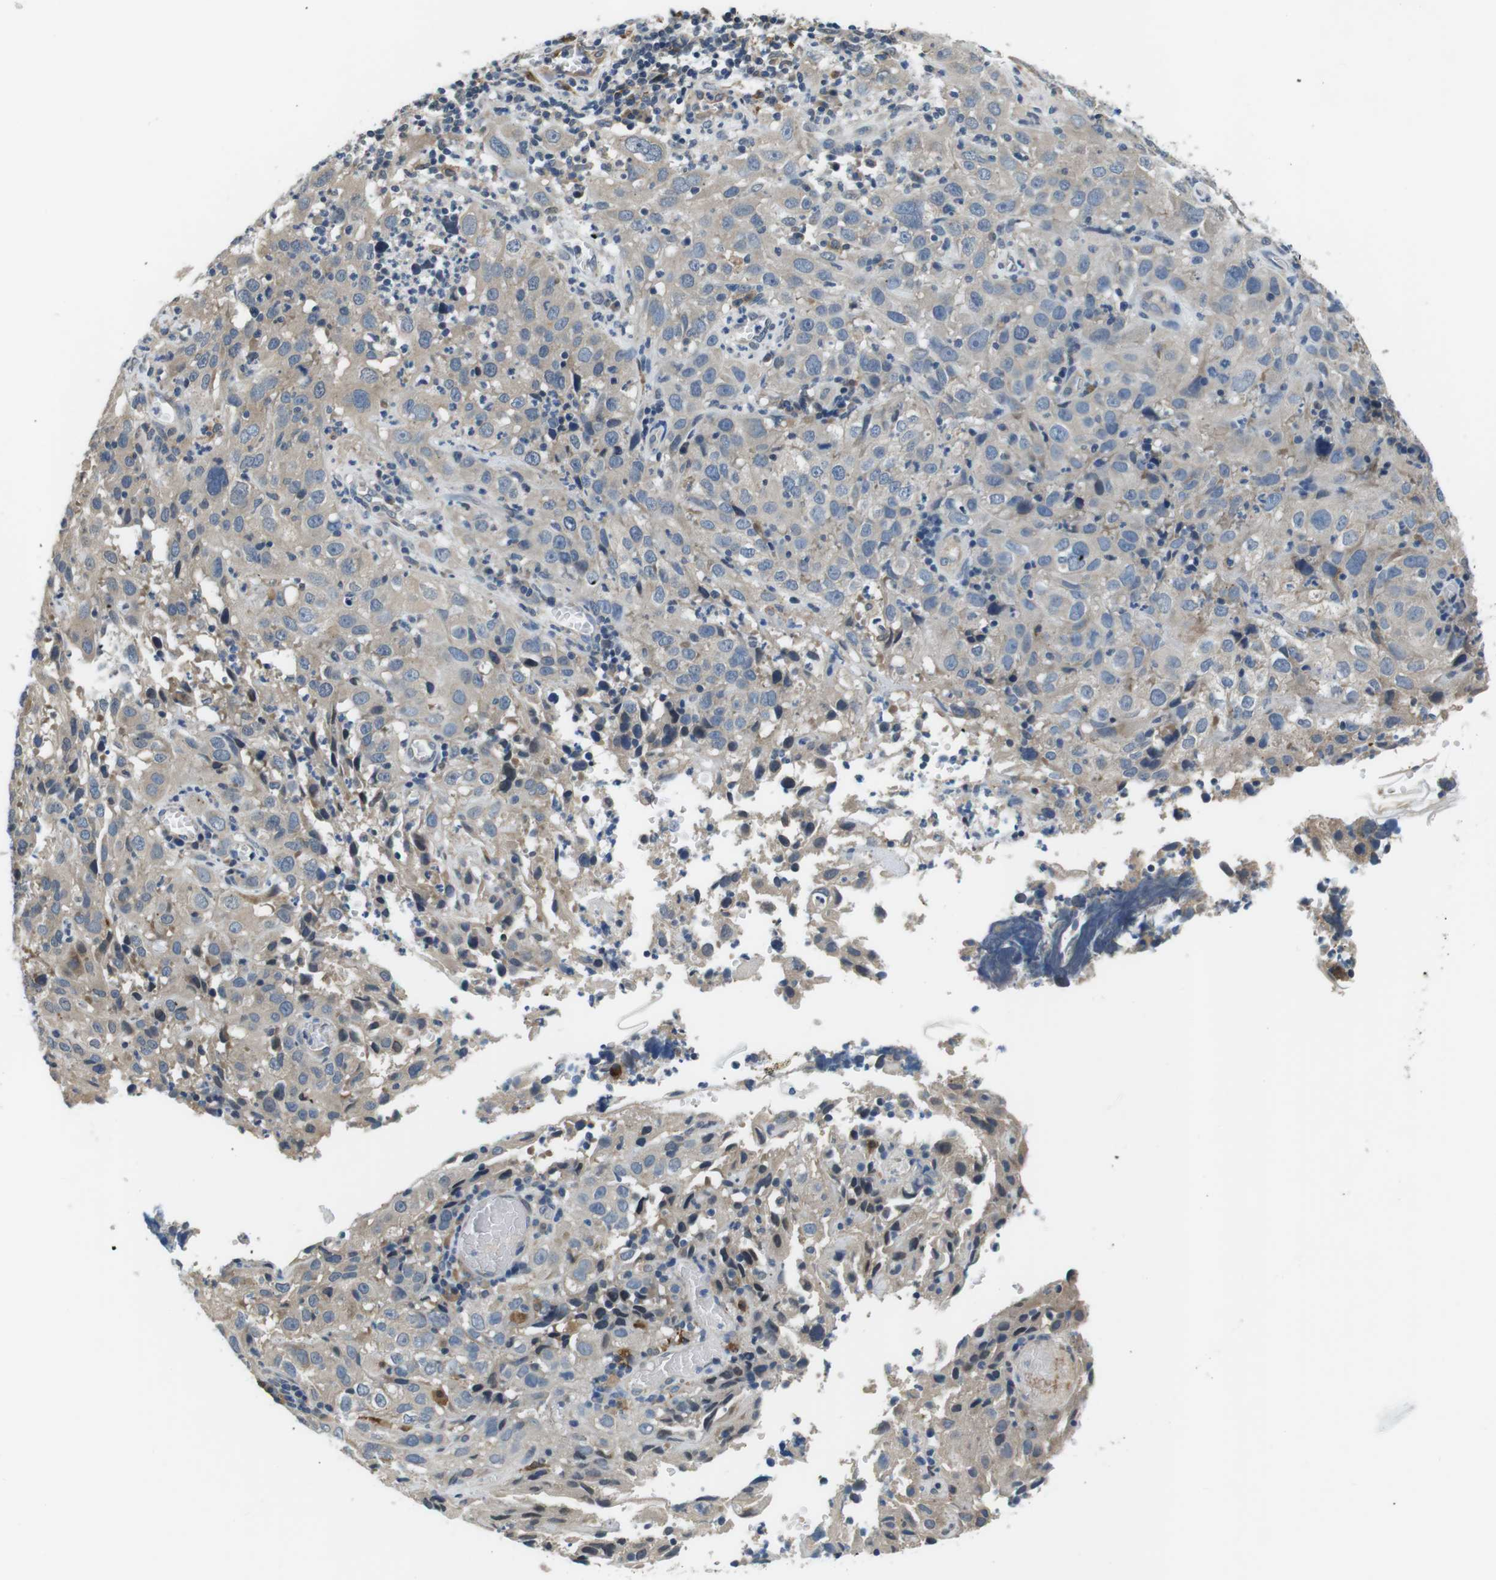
{"staining": {"intensity": "weak", "quantity": "25%-75%", "location": "cytoplasmic/membranous"}, "tissue": "cervical cancer", "cell_type": "Tumor cells", "image_type": "cancer", "snomed": [{"axis": "morphology", "description": "Squamous cell carcinoma, NOS"}, {"axis": "topography", "description": "Cervix"}], "caption": "Brown immunohistochemical staining in squamous cell carcinoma (cervical) demonstrates weak cytoplasmic/membranous positivity in about 25%-75% of tumor cells.", "gene": "CD163L1", "patient": {"sex": "female", "age": 32}}